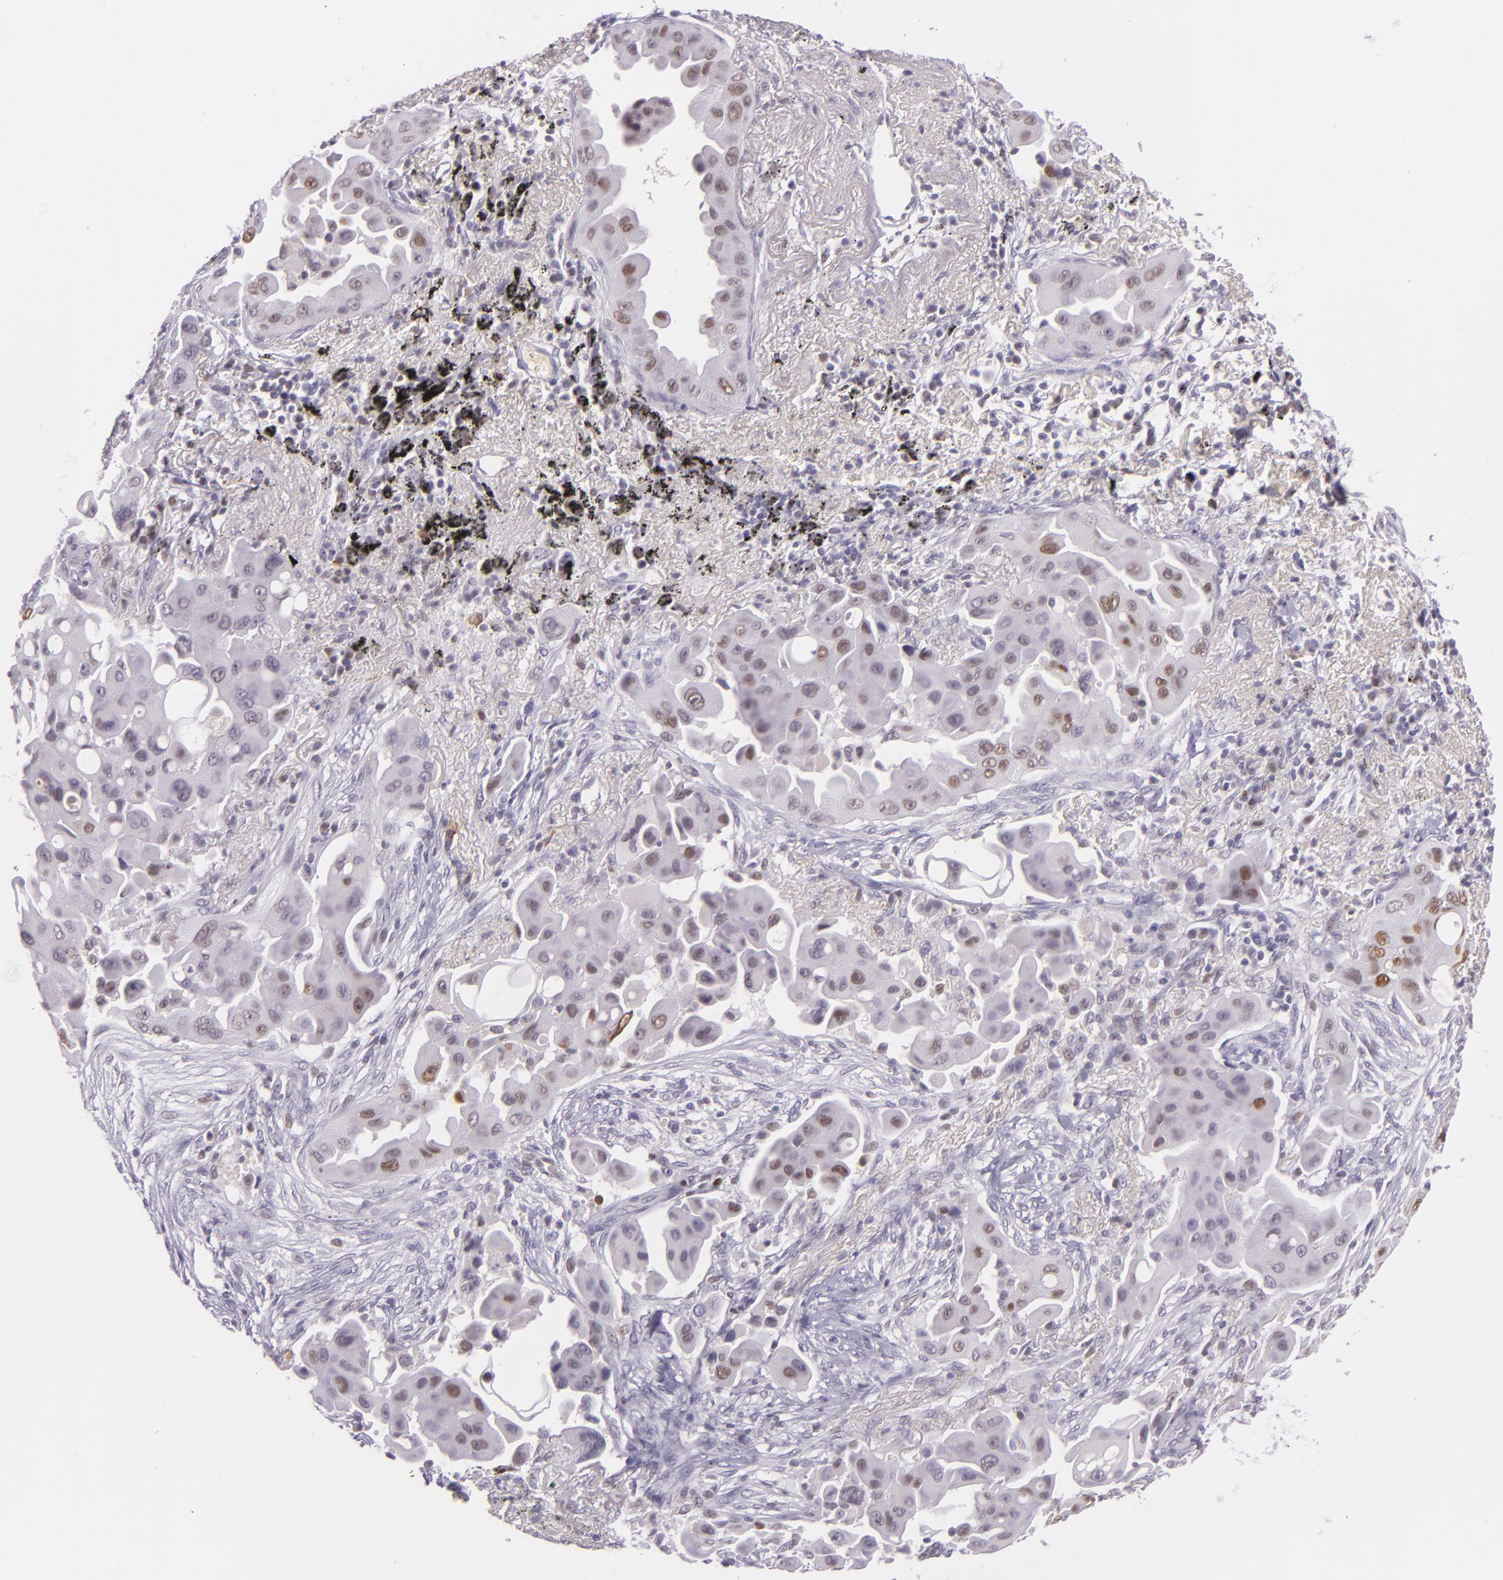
{"staining": {"intensity": "weak", "quantity": "<25%", "location": "nuclear"}, "tissue": "lung cancer", "cell_type": "Tumor cells", "image_type": "cancer", "snomed": [{"axis": "morphology", "description": "Adenocarcinoma, NOS"}, {"axis": "topography", "description": "Lung"}], "caption": "The immunohistochemistry (IHC) micrograph has no significant expression in tumor cells of adenocarcinoma (lung) tissue.", "gene": "CHEK2", "patient": {"sex": "male", "age": 68}}